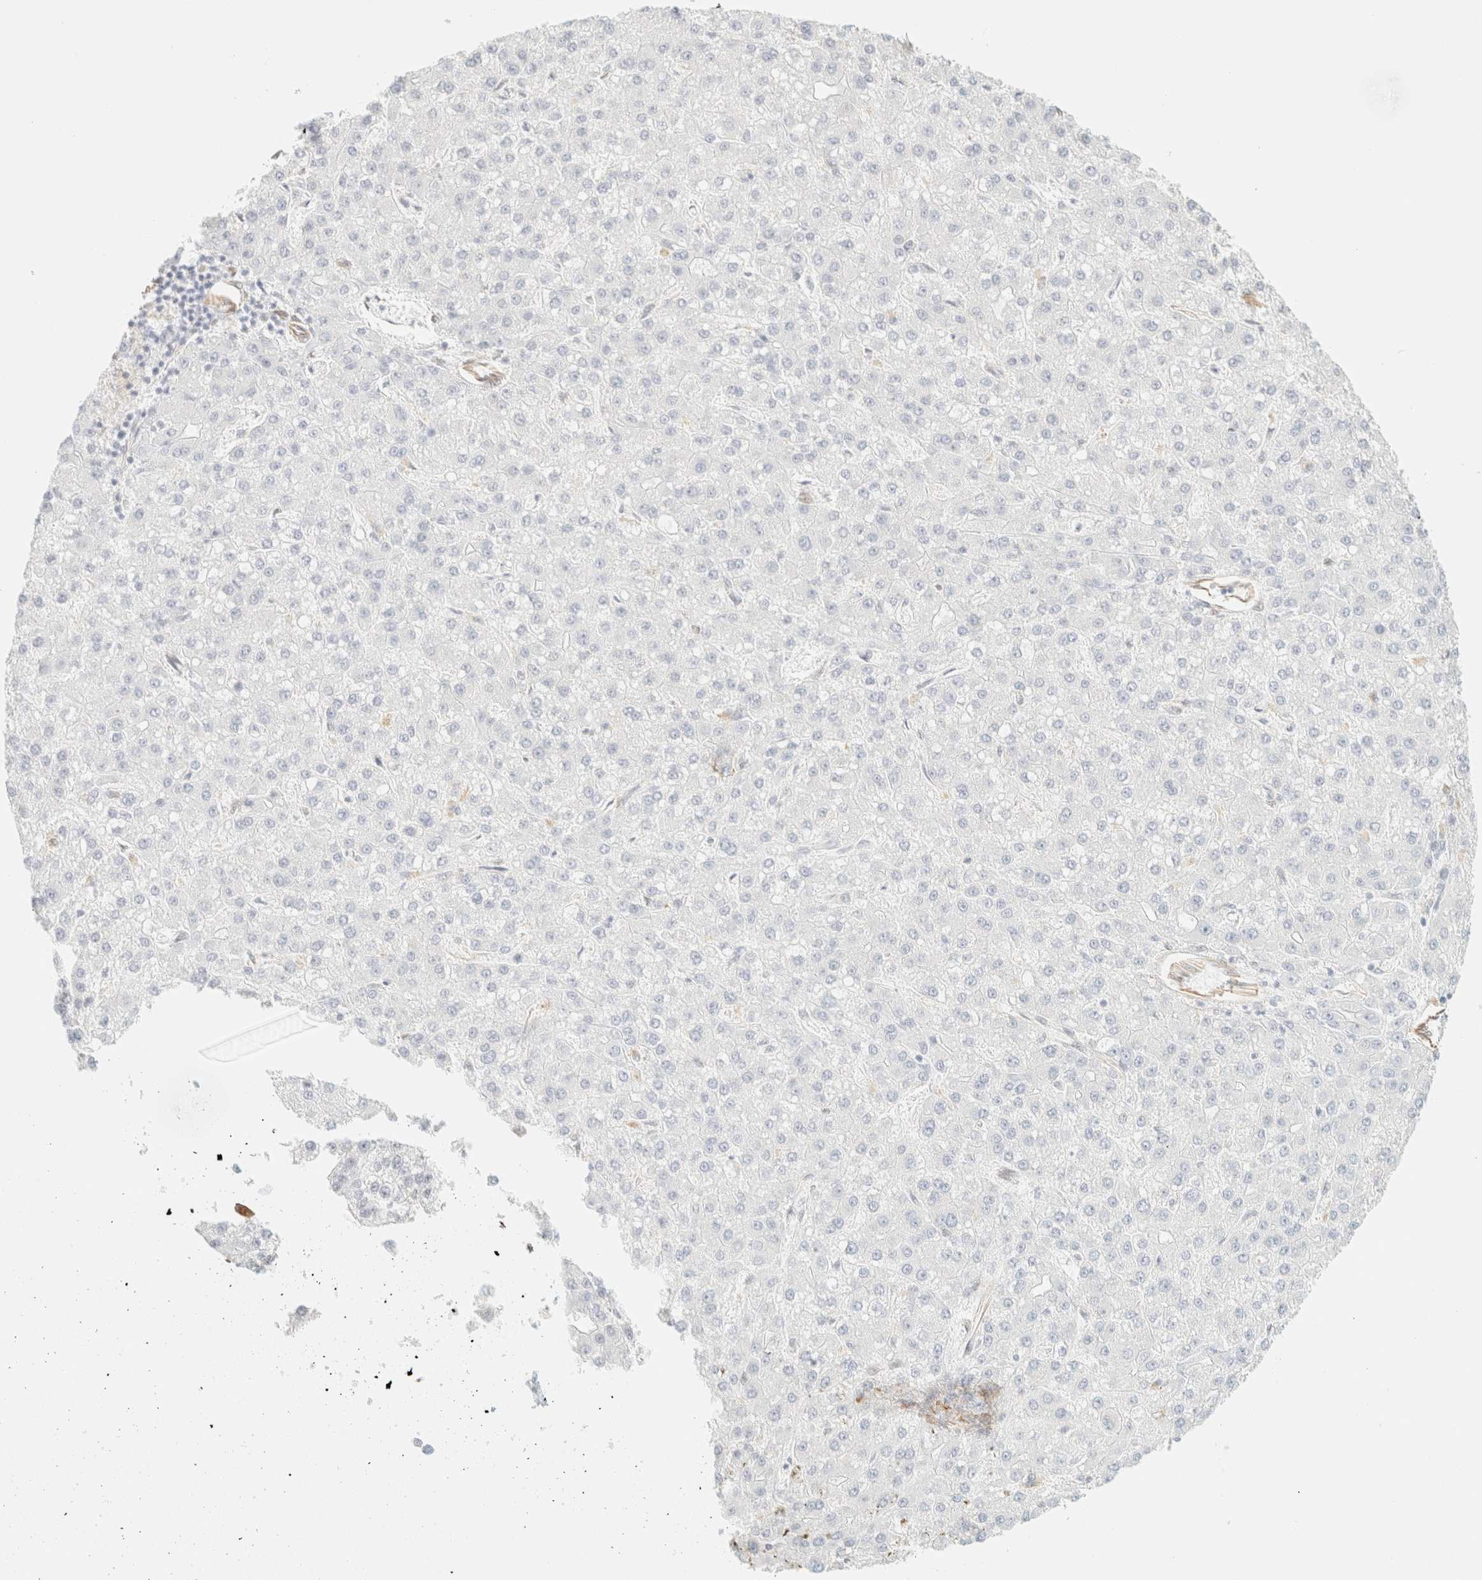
{"staining": {"intensity": "negative", "quantity": "none", "location": "none"}, "tissue": "liver cancer", "cell_type": "Tumor cells", "image_type": "cancer", "snomed": [{"axis": "morphology", "description": "Carcinoma, Hepatocellular, NOS"}, {"axis": "topography", "description": "Liver"}], "caption": "Hepatocellular carcinoma (liver) was stained to show a protein in brown. There is no significant expression in tumor cells.", "gene": "ZSCAN18", "patient": {"sex": "male", "age": 67}}